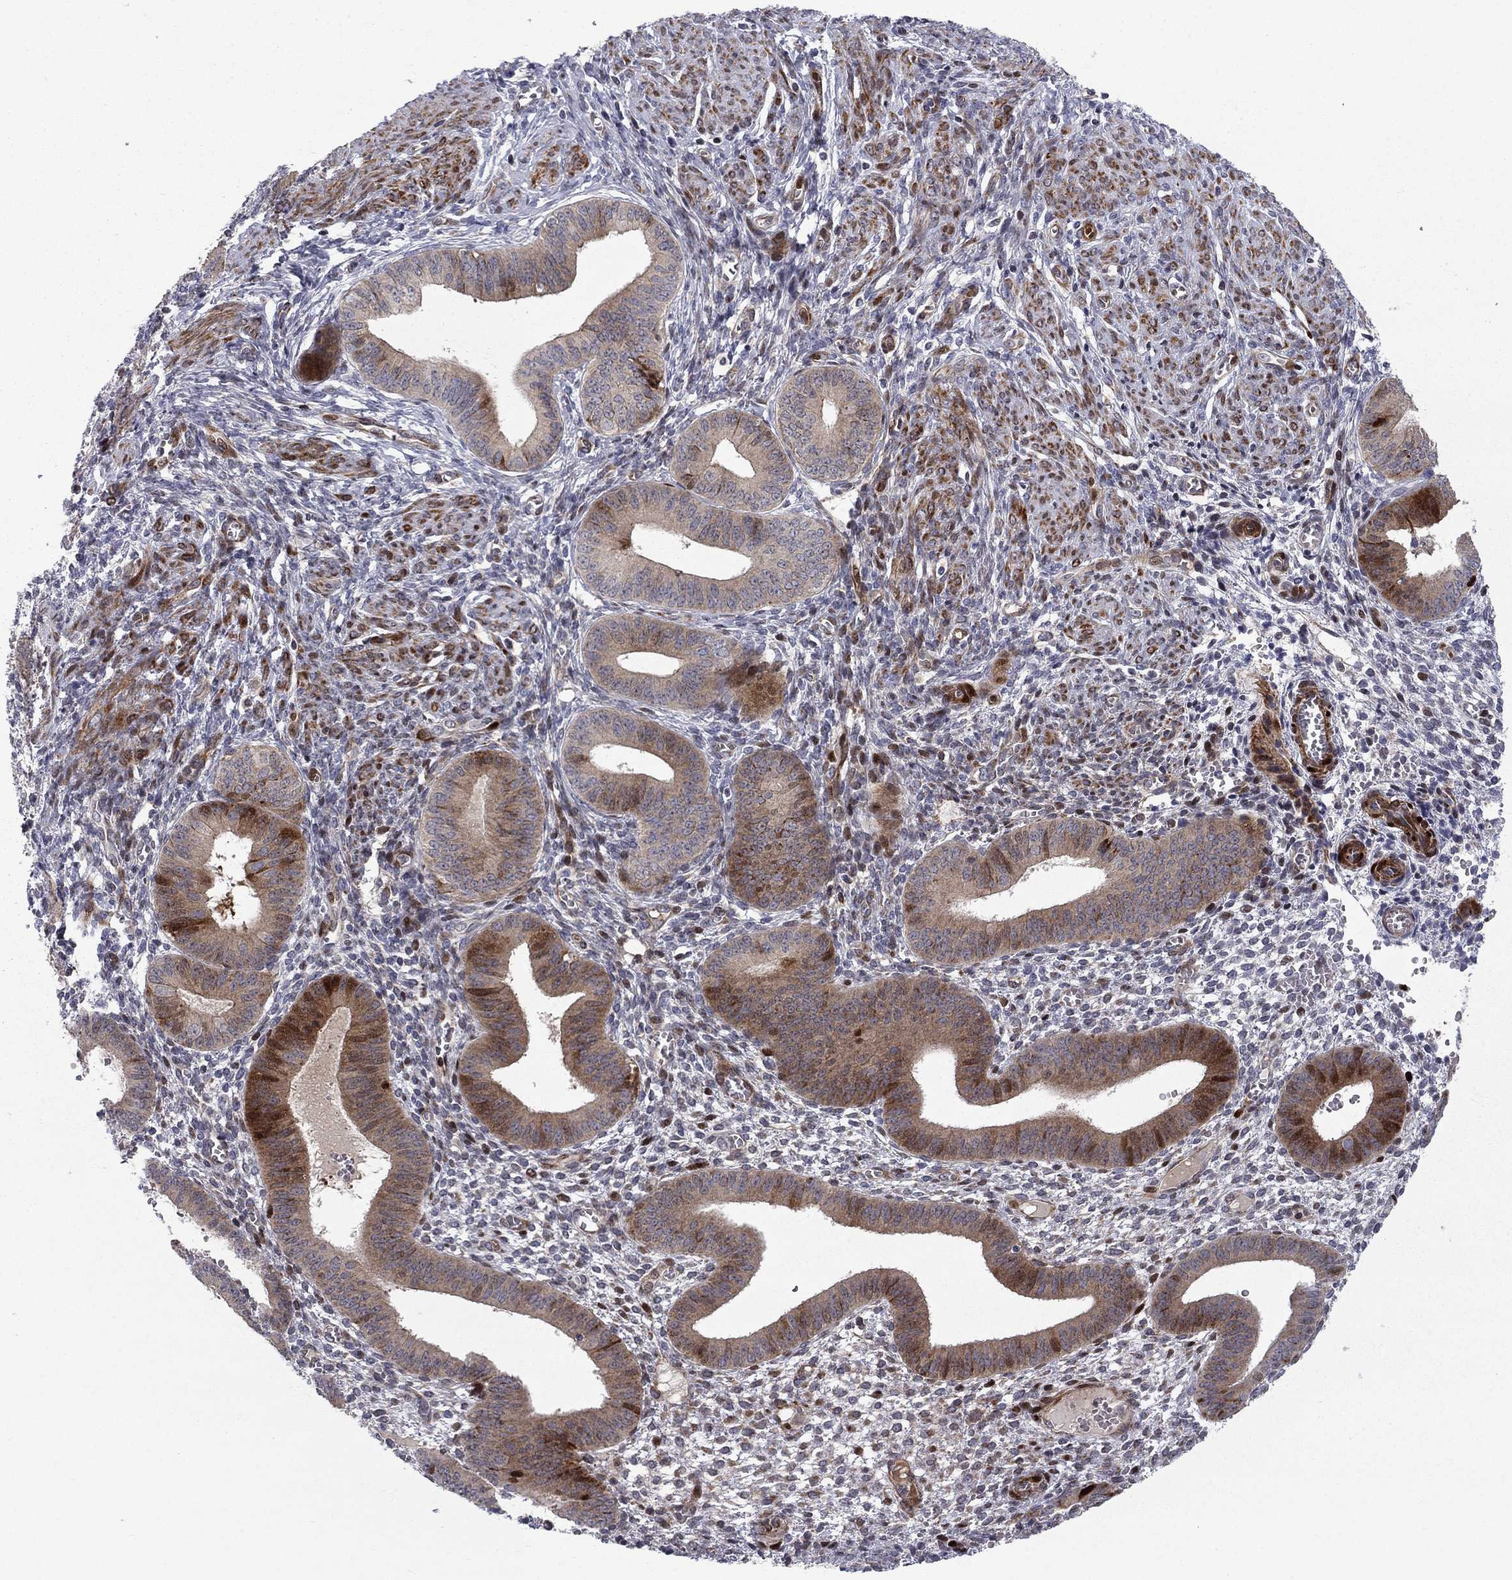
{"staining": {"intensity": "negative", "quantity": "none", "location": "none"}, "tissue": "endometrium", "cell_type": "Cells in endometrial stroma", "image_type": "normal", "snomed": [{"axis": "morphology", "description": "Normal tissue, NOS"}, {"axis": "topography", "description": "Endometrium"}], "caption": "Immunohistochemical staining of unremarkable human endometrium reveals no significant staining in cells in endometrial stroma. (DAB (3,3'-diaminobenzidine) immunohistochemistry visualized using brightfield microscopy, high magnification).", "gene": "MIOS", "patient": {"sex": "female", "age": 42}}